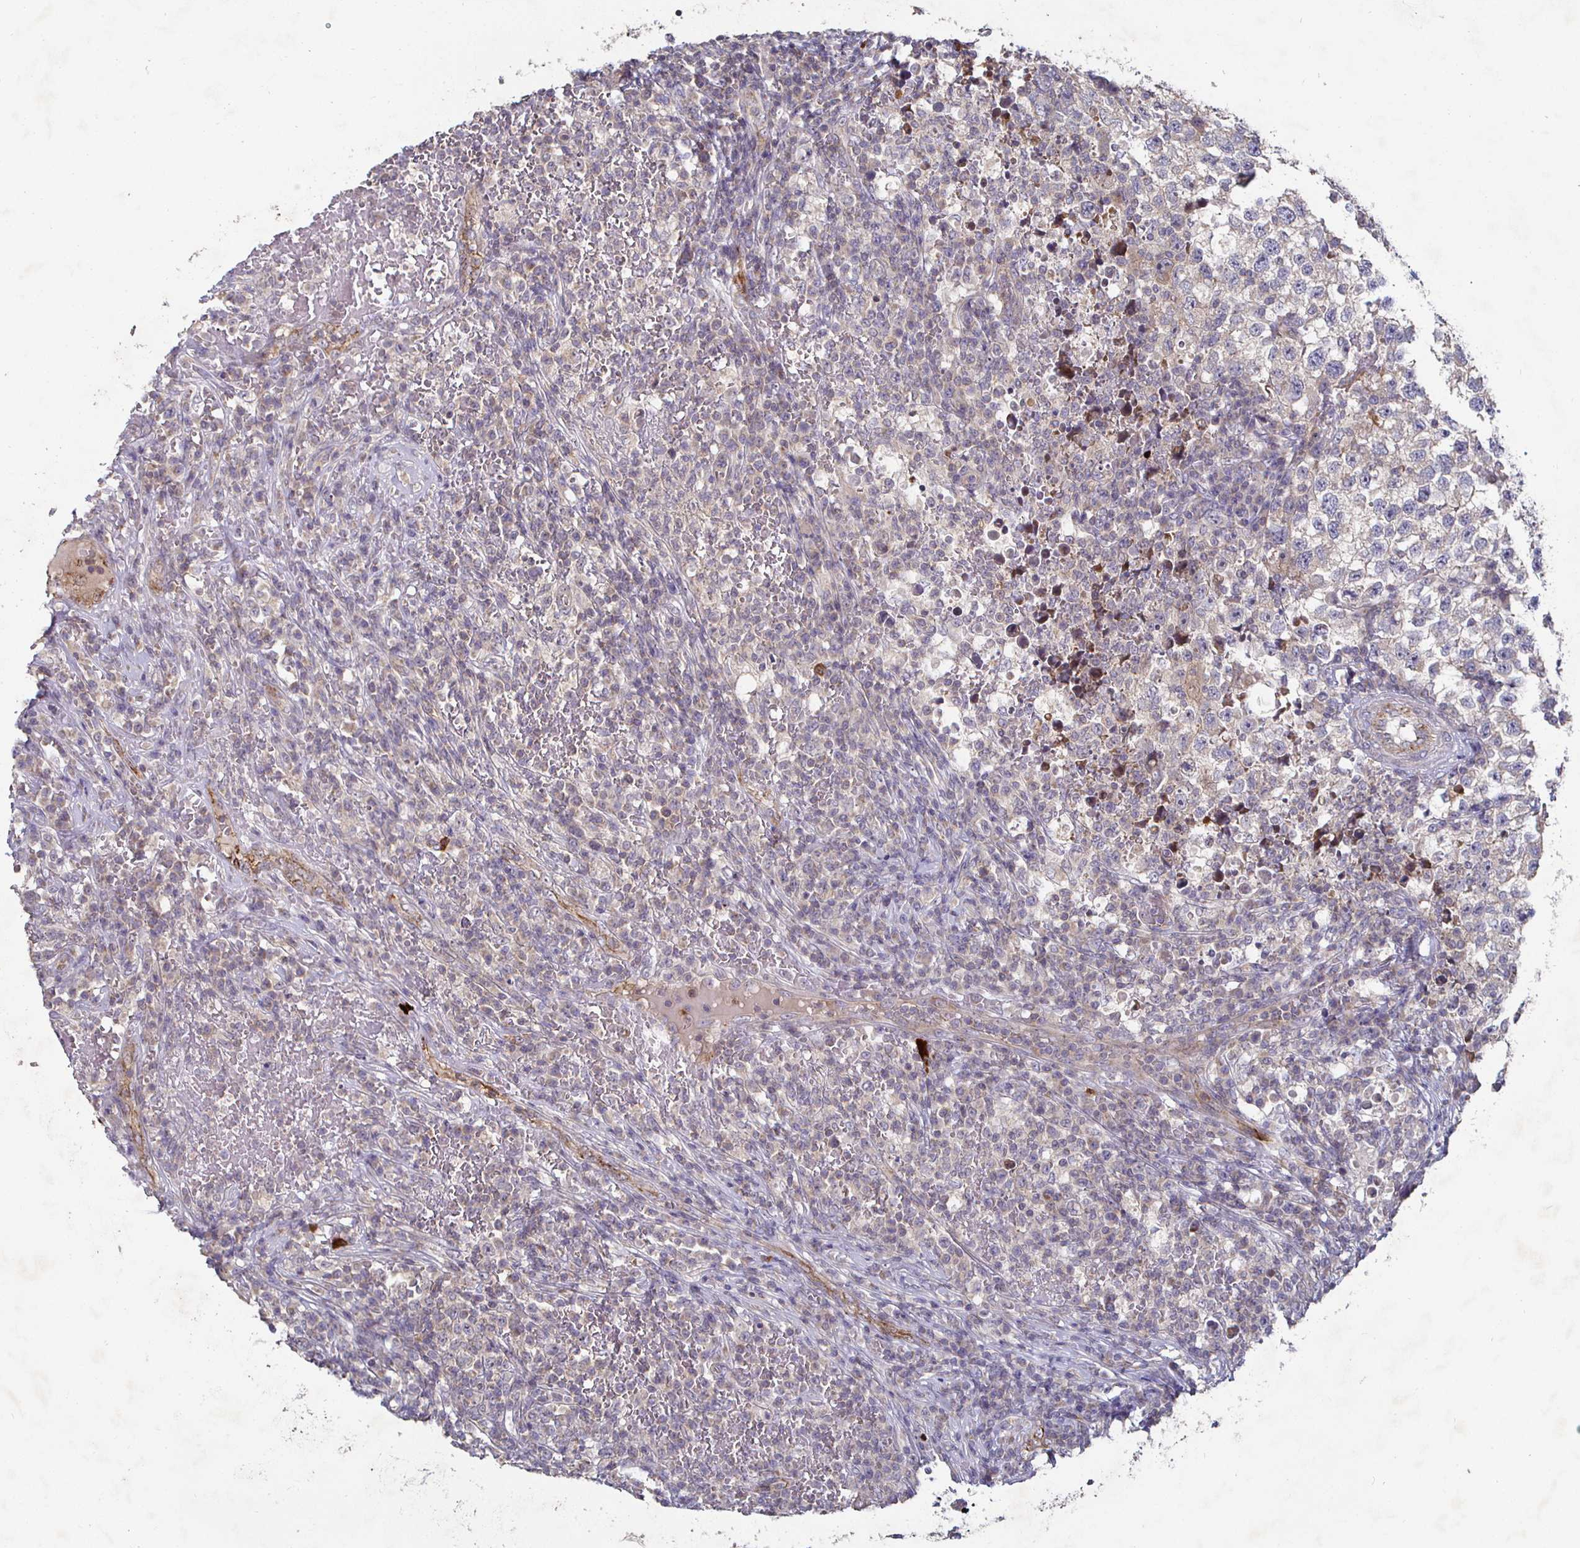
{"staining": {"intensity": "weak", "quantity": "<25%", "location": "cytoplasmic/membranous"}, "tissue": "testis cancer", "cell_type": "Tumor cells", "image_type": "cancer", "snomed": [{"axis": "morphology", "description": "Seminoma, NOS"}, {"axis": "topography", "description": "Testis"}], "caption": "There is no significant positivity in tumor cells of seminoma (testis). The staining was performed using DAB to visualize the protein expression in brown, while the nuclei were stained in blue with hematoxylin (Magnification: 20x).", "gene": "NRSN1", "patient": {"sex": "male", "age": 22}}